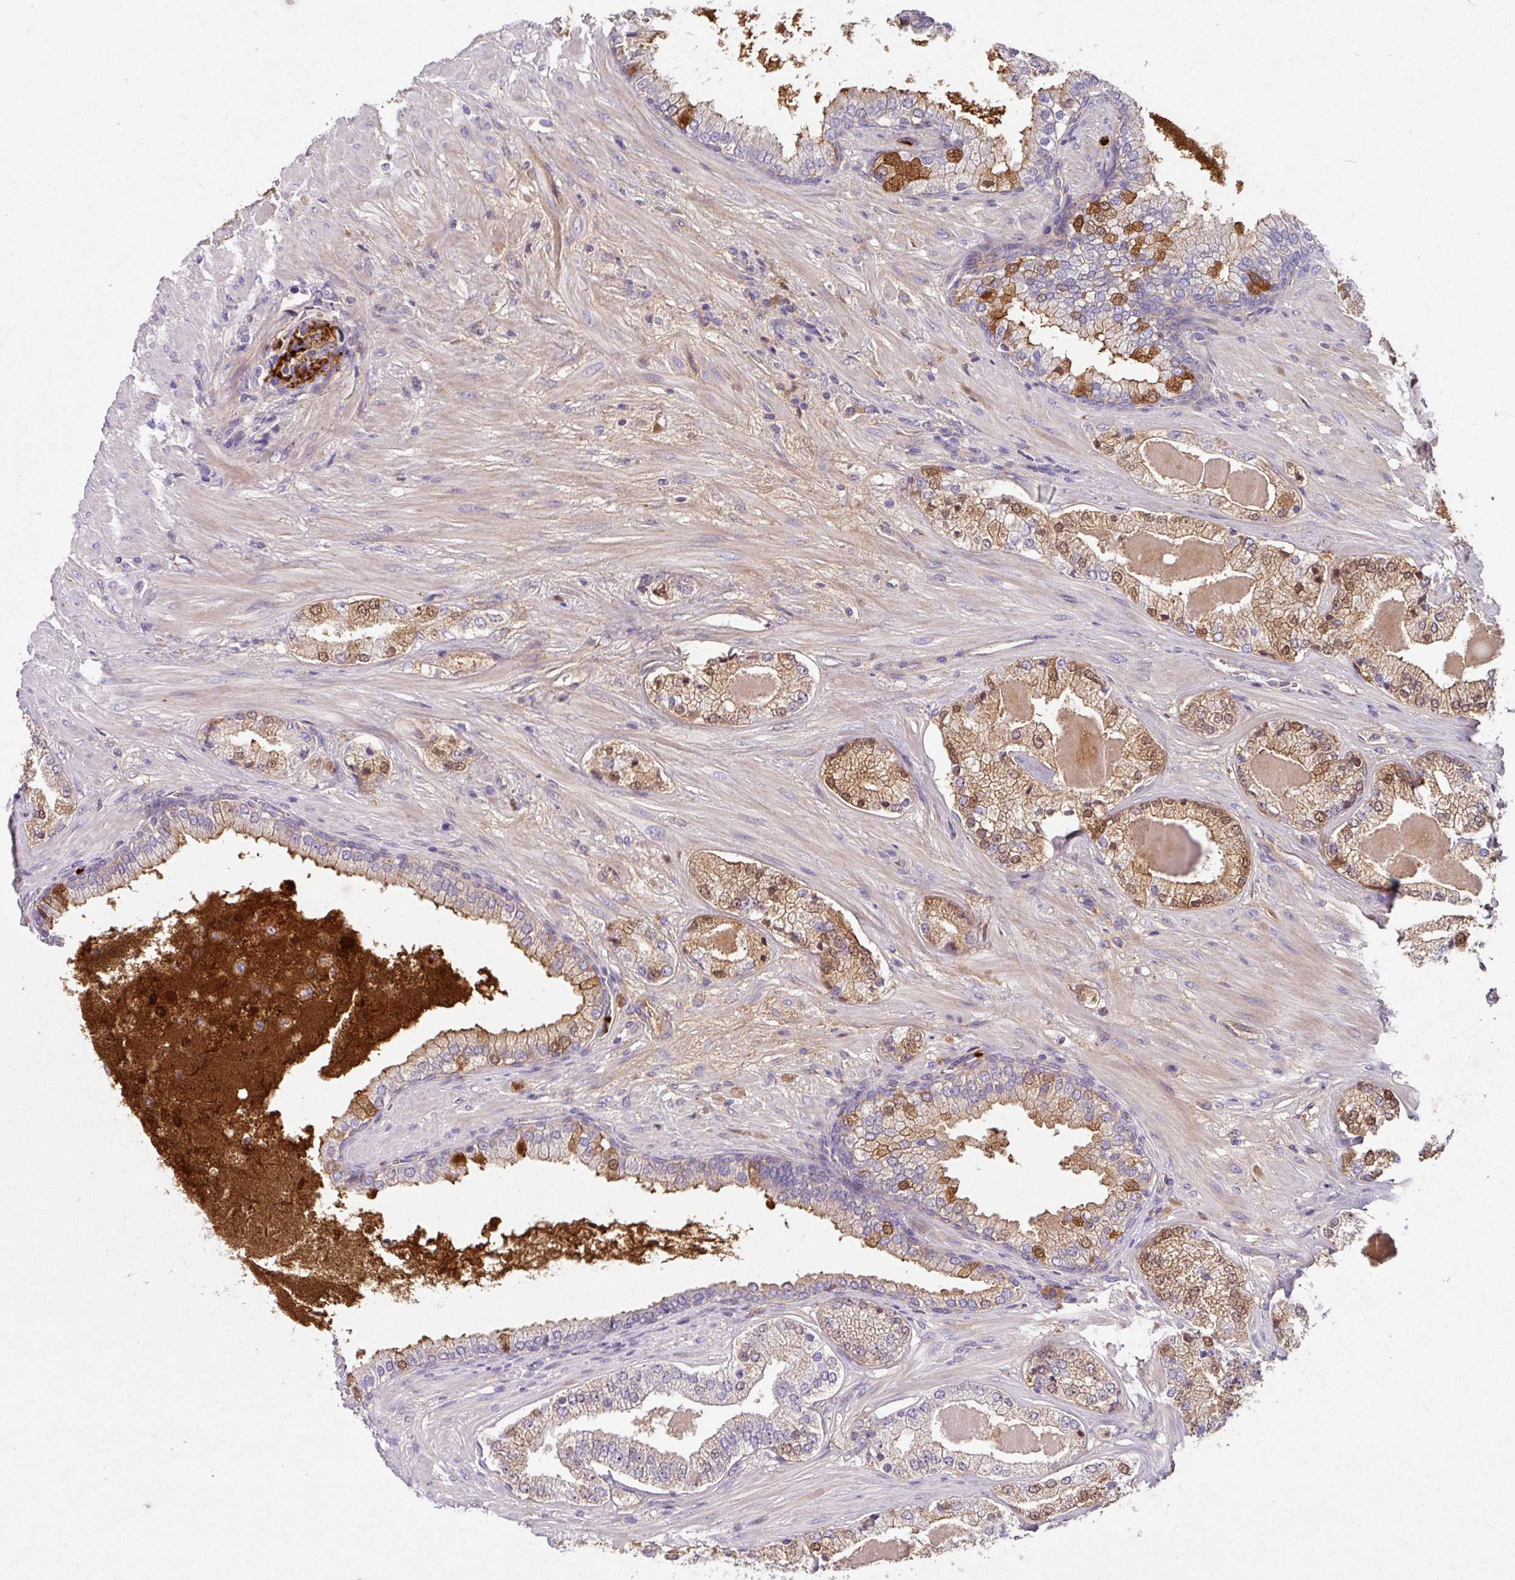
{"staining": {"intensity": "strong", "quantity": "<25%", "location": "cytoplasmic/membranous"}, "tissue": "prostate cancer", "cell_type": "Tumor cells", "image_type": "cancer", "snomed": [{"axis": "morphology", "description": "Adenocarcinoma, High grade"}, {"axis": "topography", "description": "Prostate"}], "caption": "Protein expression analysis of prostate adenocarcinoma (high-grade) shows strong cytoplasmic/membranous expression in approximately <25% of tumor cells.", "gene": "CRISP3", "patient": {"sex": "male", "age": 55}}